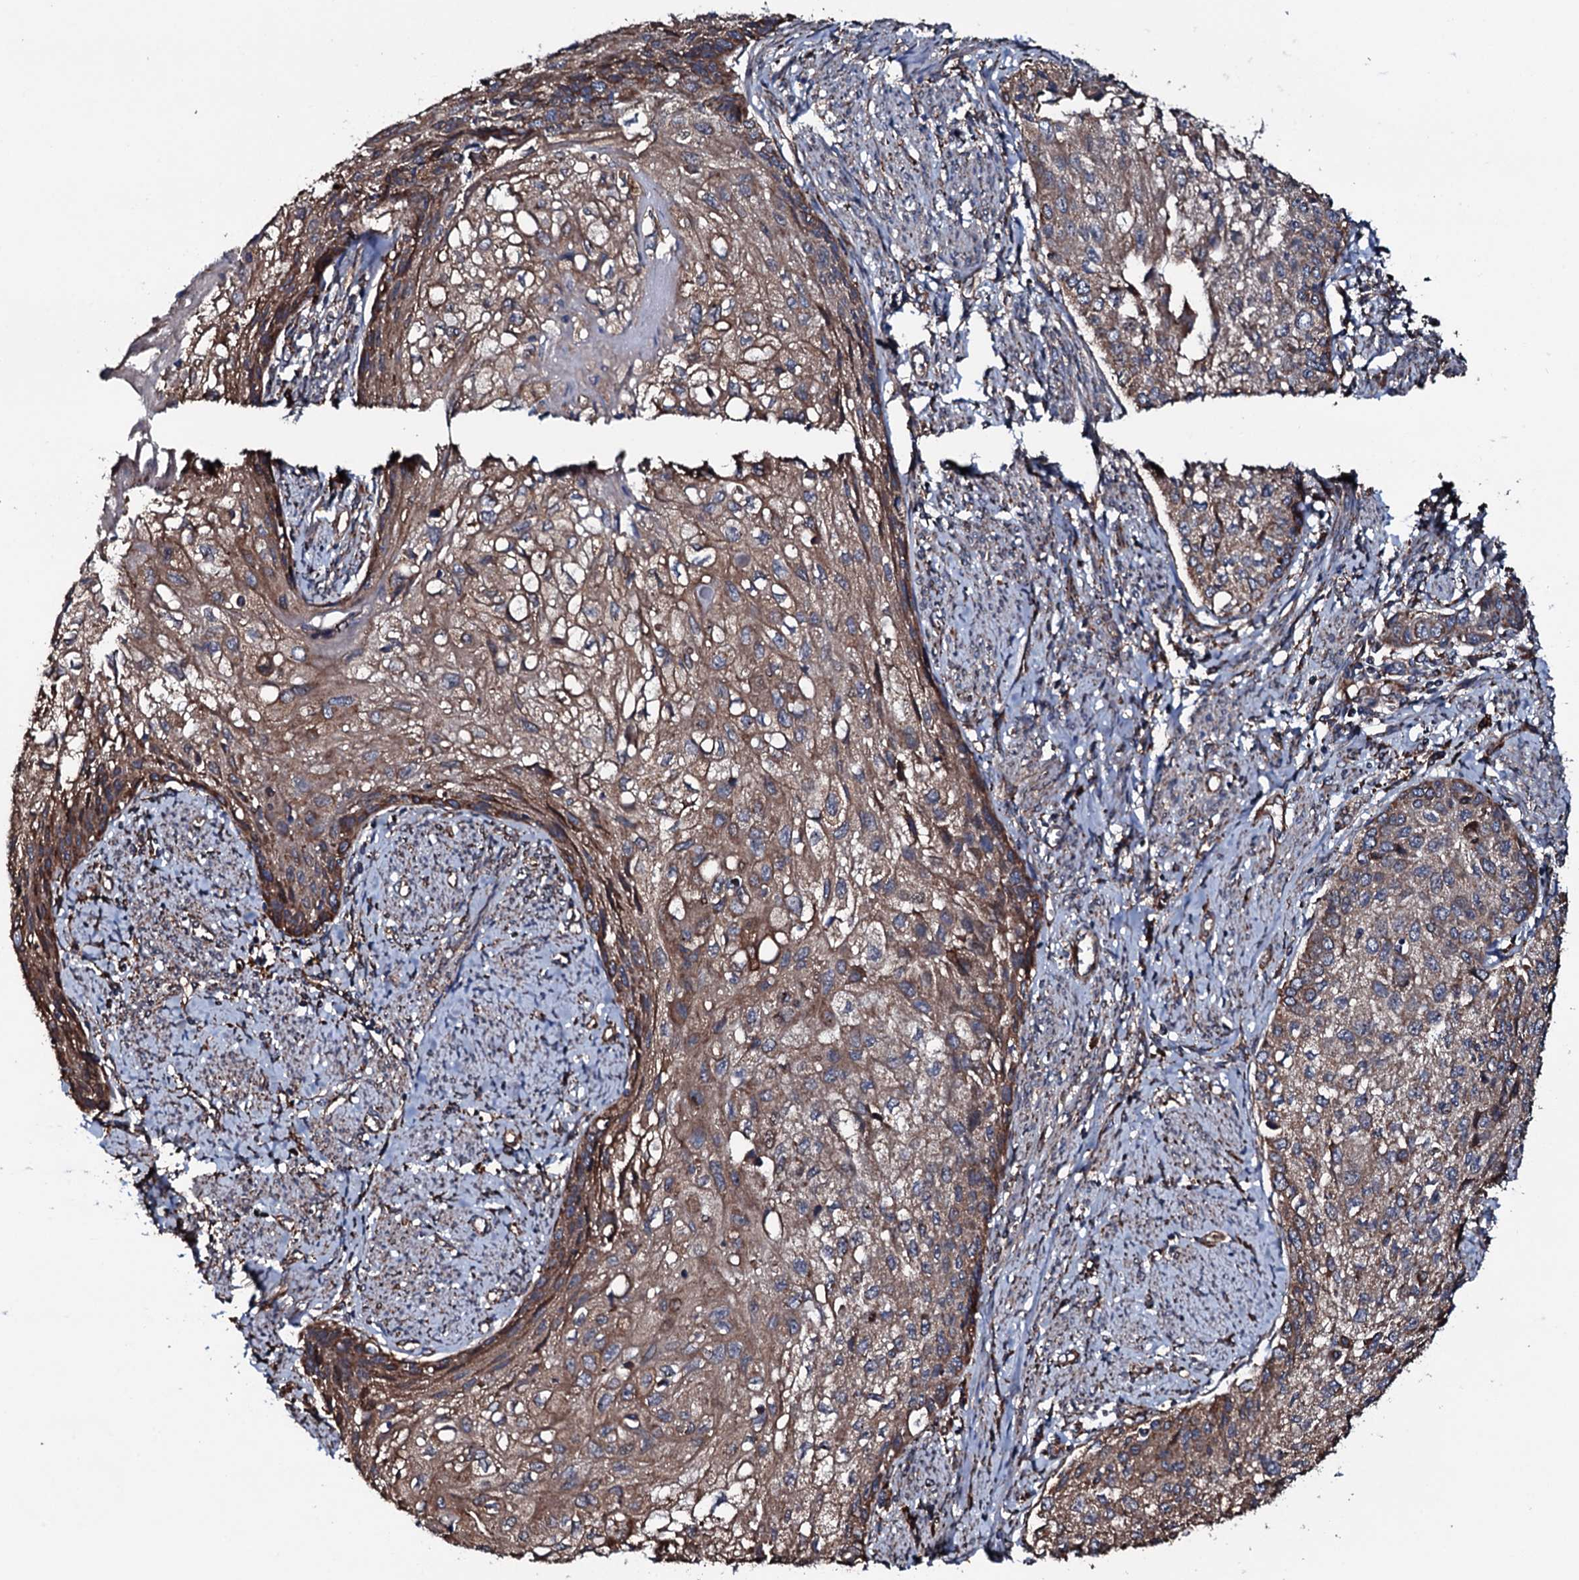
{"staining": {"intensity": "moderate", "quantity": ">75%", "location": "cytoplasmic/membranous"}, "tissue": "cervical cancer", "cell_type": "Tumor cells", "image_type": "cancer", "snomed": [{"axis": "morphology", "description": "Squamous cell carcinoma, NOS"}, {"axis": "topography", "description": "Cervix"}], "caption": "Brown immunohistochemical staining in human squamous cell carcinoma (cervical) exhibits moderate cytoplasmic/membranous expression in about >75% of tumor cells.", "gene": "RAB12", "patient": {"sex": "female", "age": 67}}